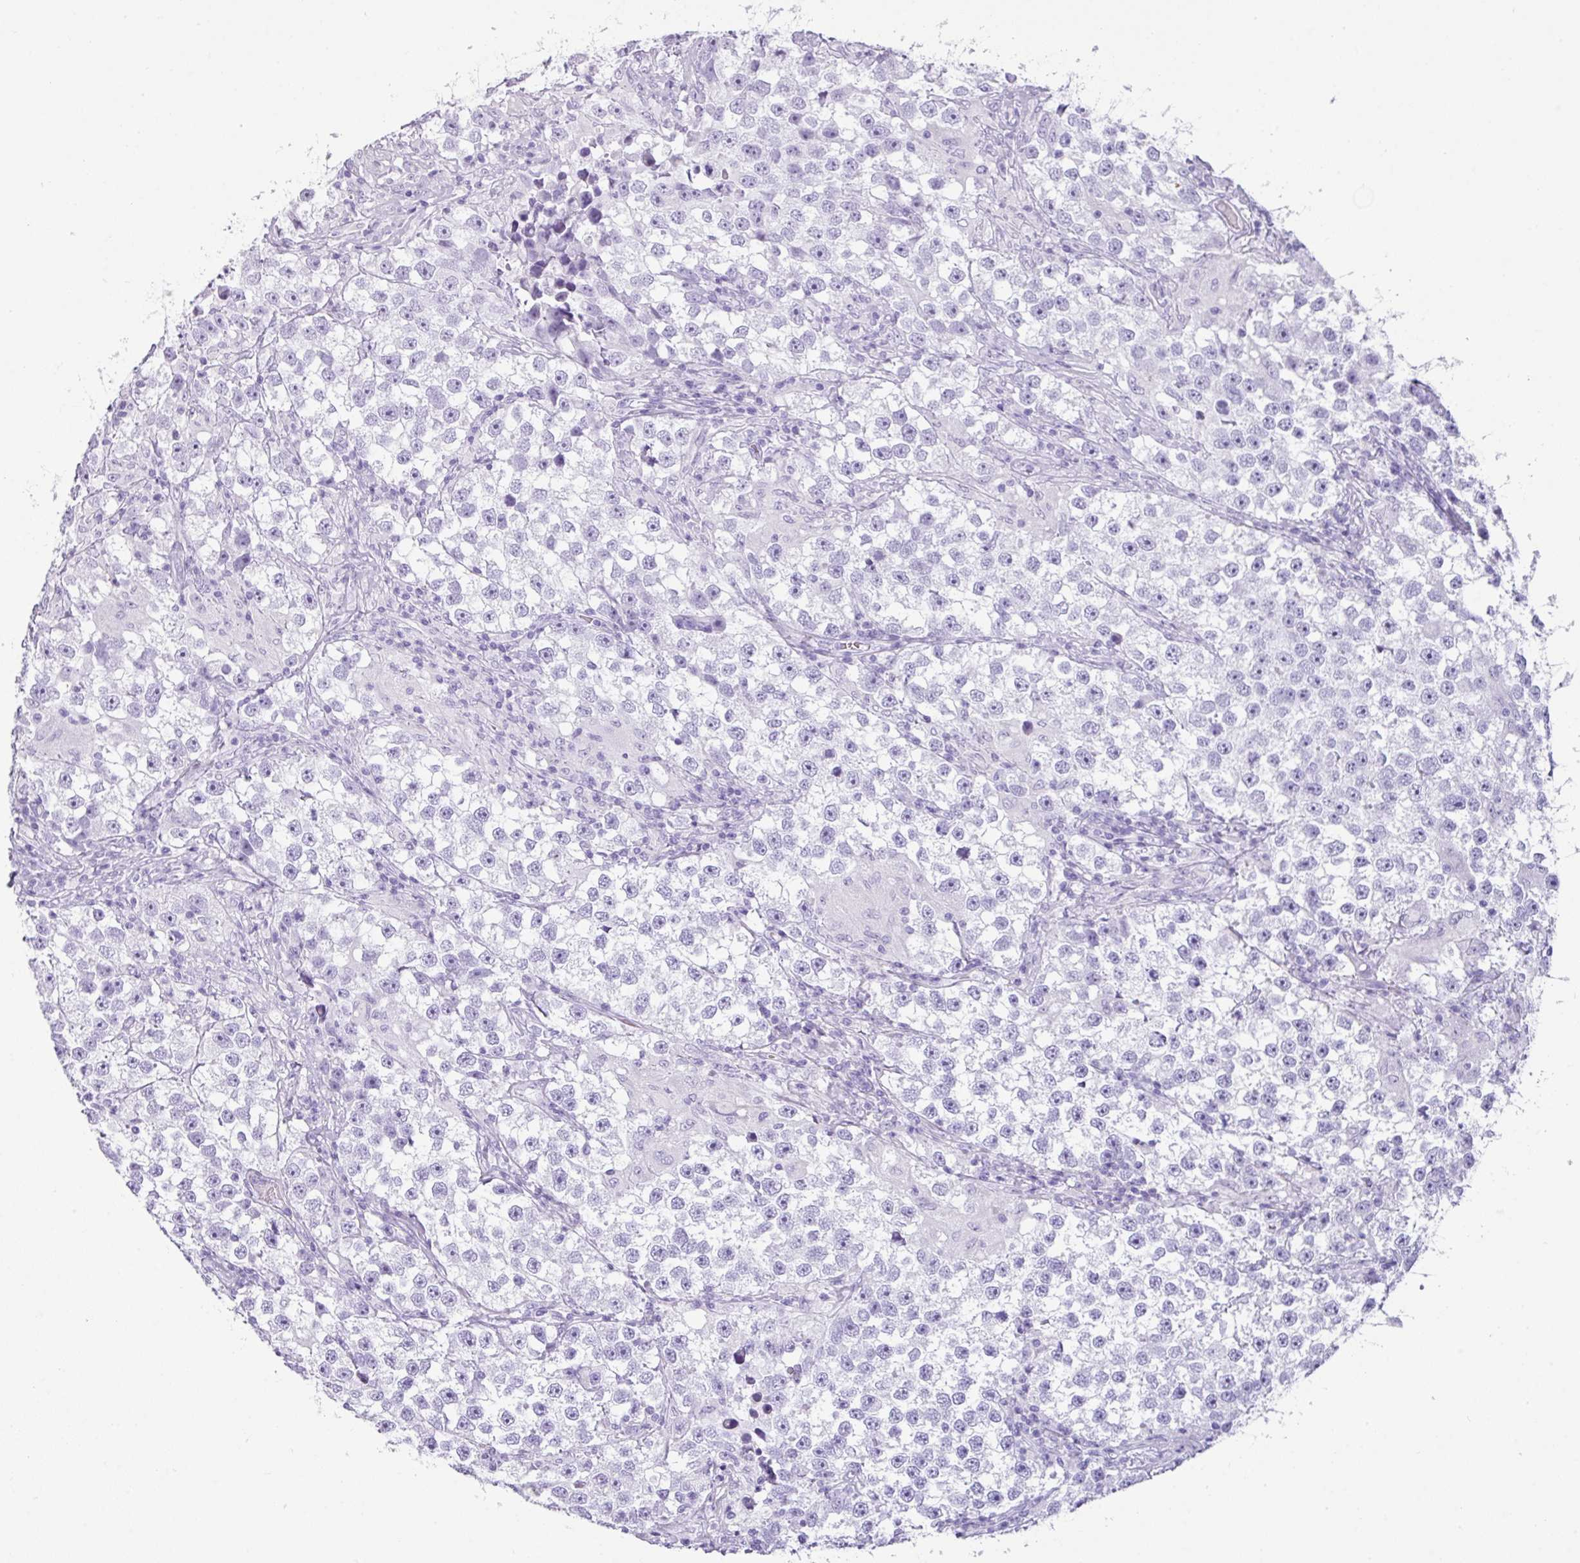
{"staining": {"intensity": "negative", "quantity": "none", "location": "none"}, "tissue": "testis cancer", "cell_type": "Tumor cells", "image_type": "cancer", "snomed": [{"axis": "morphology", "description": "Seminoma, NOS"}, {"axis": "topography", "description": "Testis"}], "caption": "An image of human seminoma (testis) is negative for staining in tumor cells. (Immunohistochemistry, brightfield microscopy, high magnification).", "gene": "TNP1", "patient": {"sex": "male", "age": 46}}